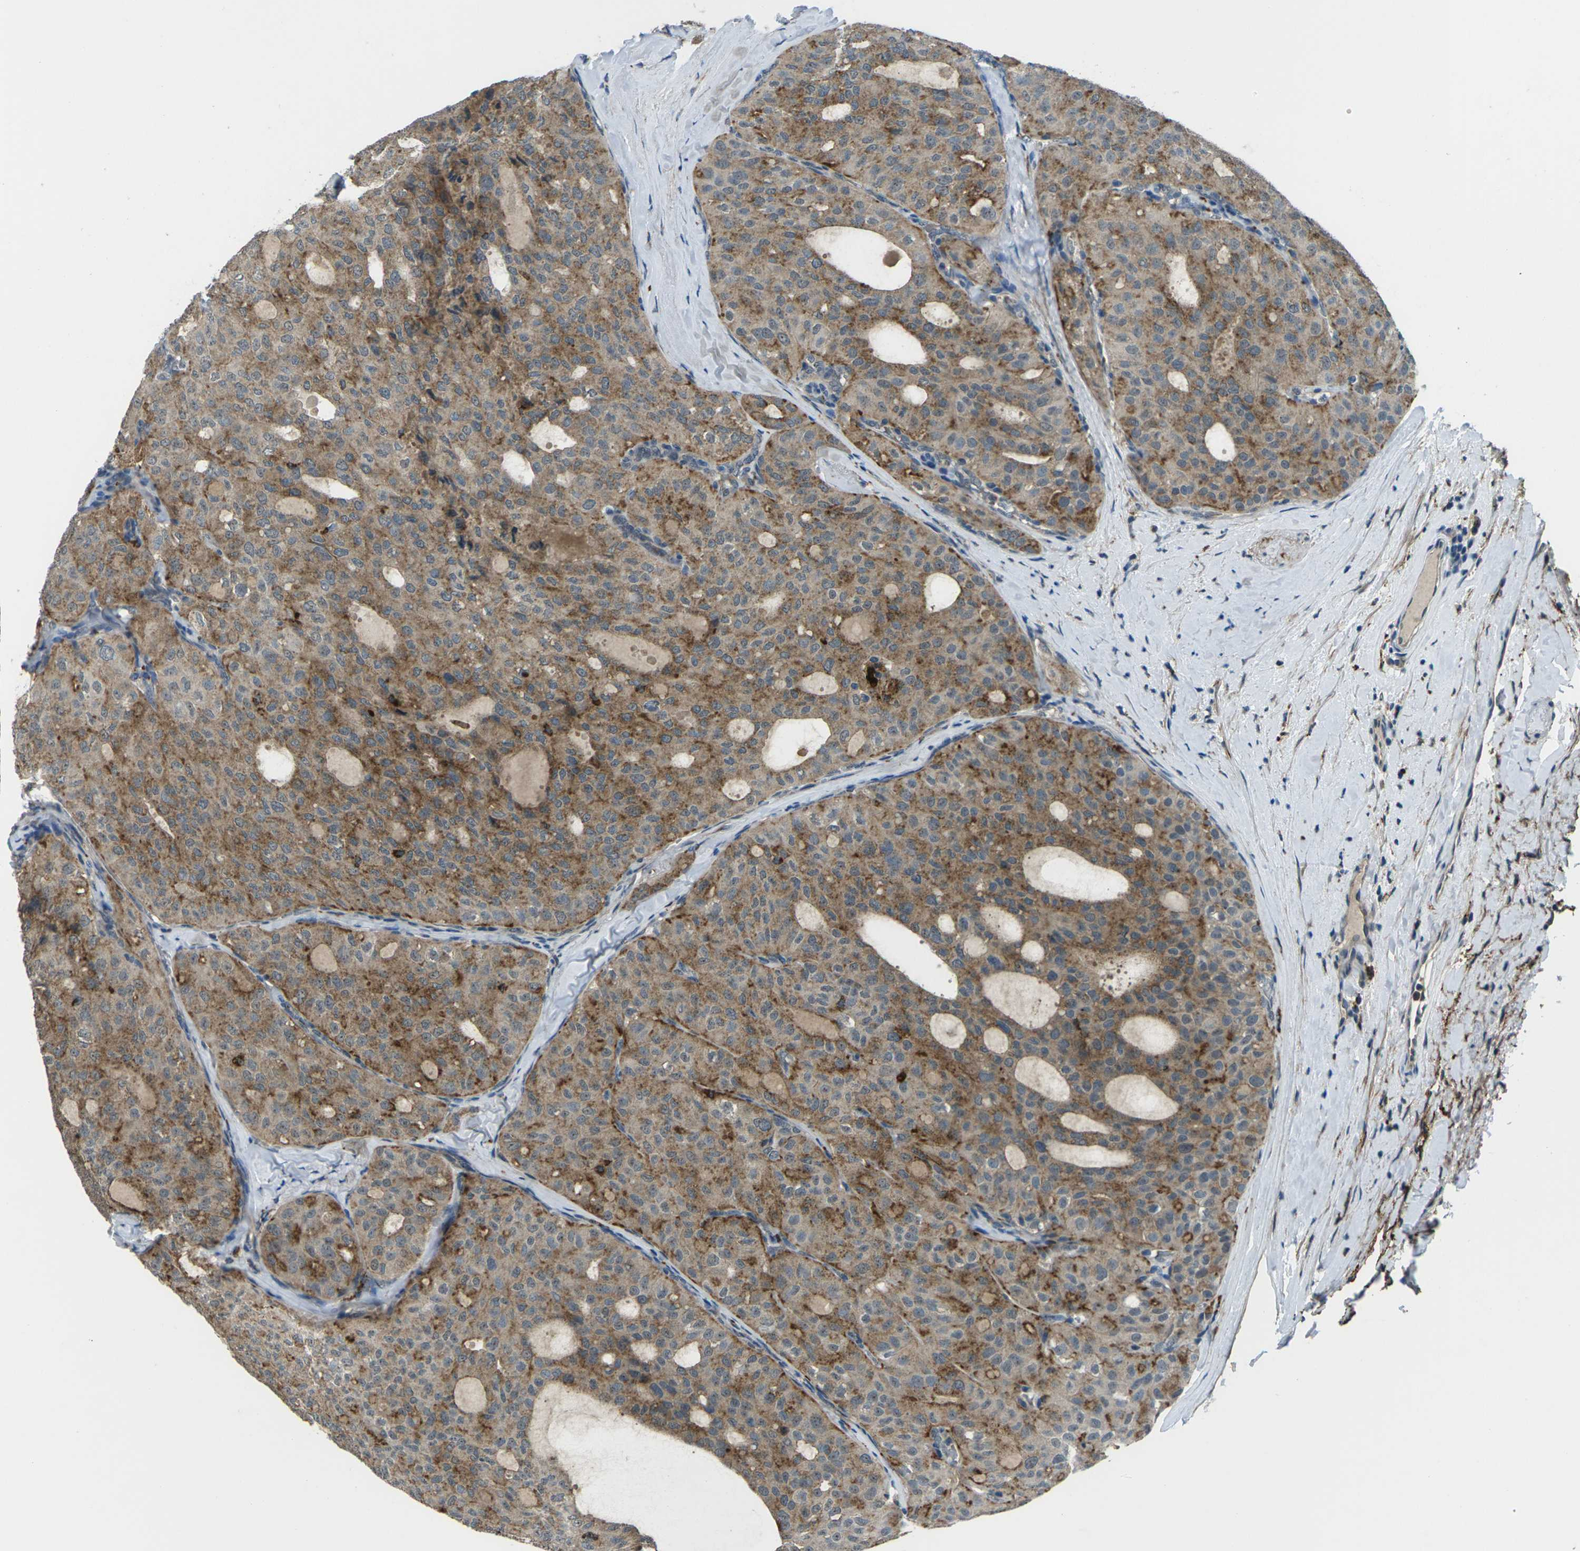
{"staining": {"intensity": "moderate", "quantity": ">75%", "location": "cytoplasmic/membranous"}, "tissue": "thyroid cancer", "cell_type": "Tumor cells", "image_type": "cancer", "snomed": [{"axis": "morphology", "description": "Follicular adenoma carcinoma, NOS"}, {"axis": "topography", "description": "Thyroid gland"}], "caption": "Thyroid cancer was stained to show a protein in brown. There is medium levels of moderate cytoplasmic/membranous expression in approximately >75% of tumor cells. (IHC, brightfield microscopy, high magnification).", "gene": "SLC31A2", "patient": {"sex": "male", "age": 75}}